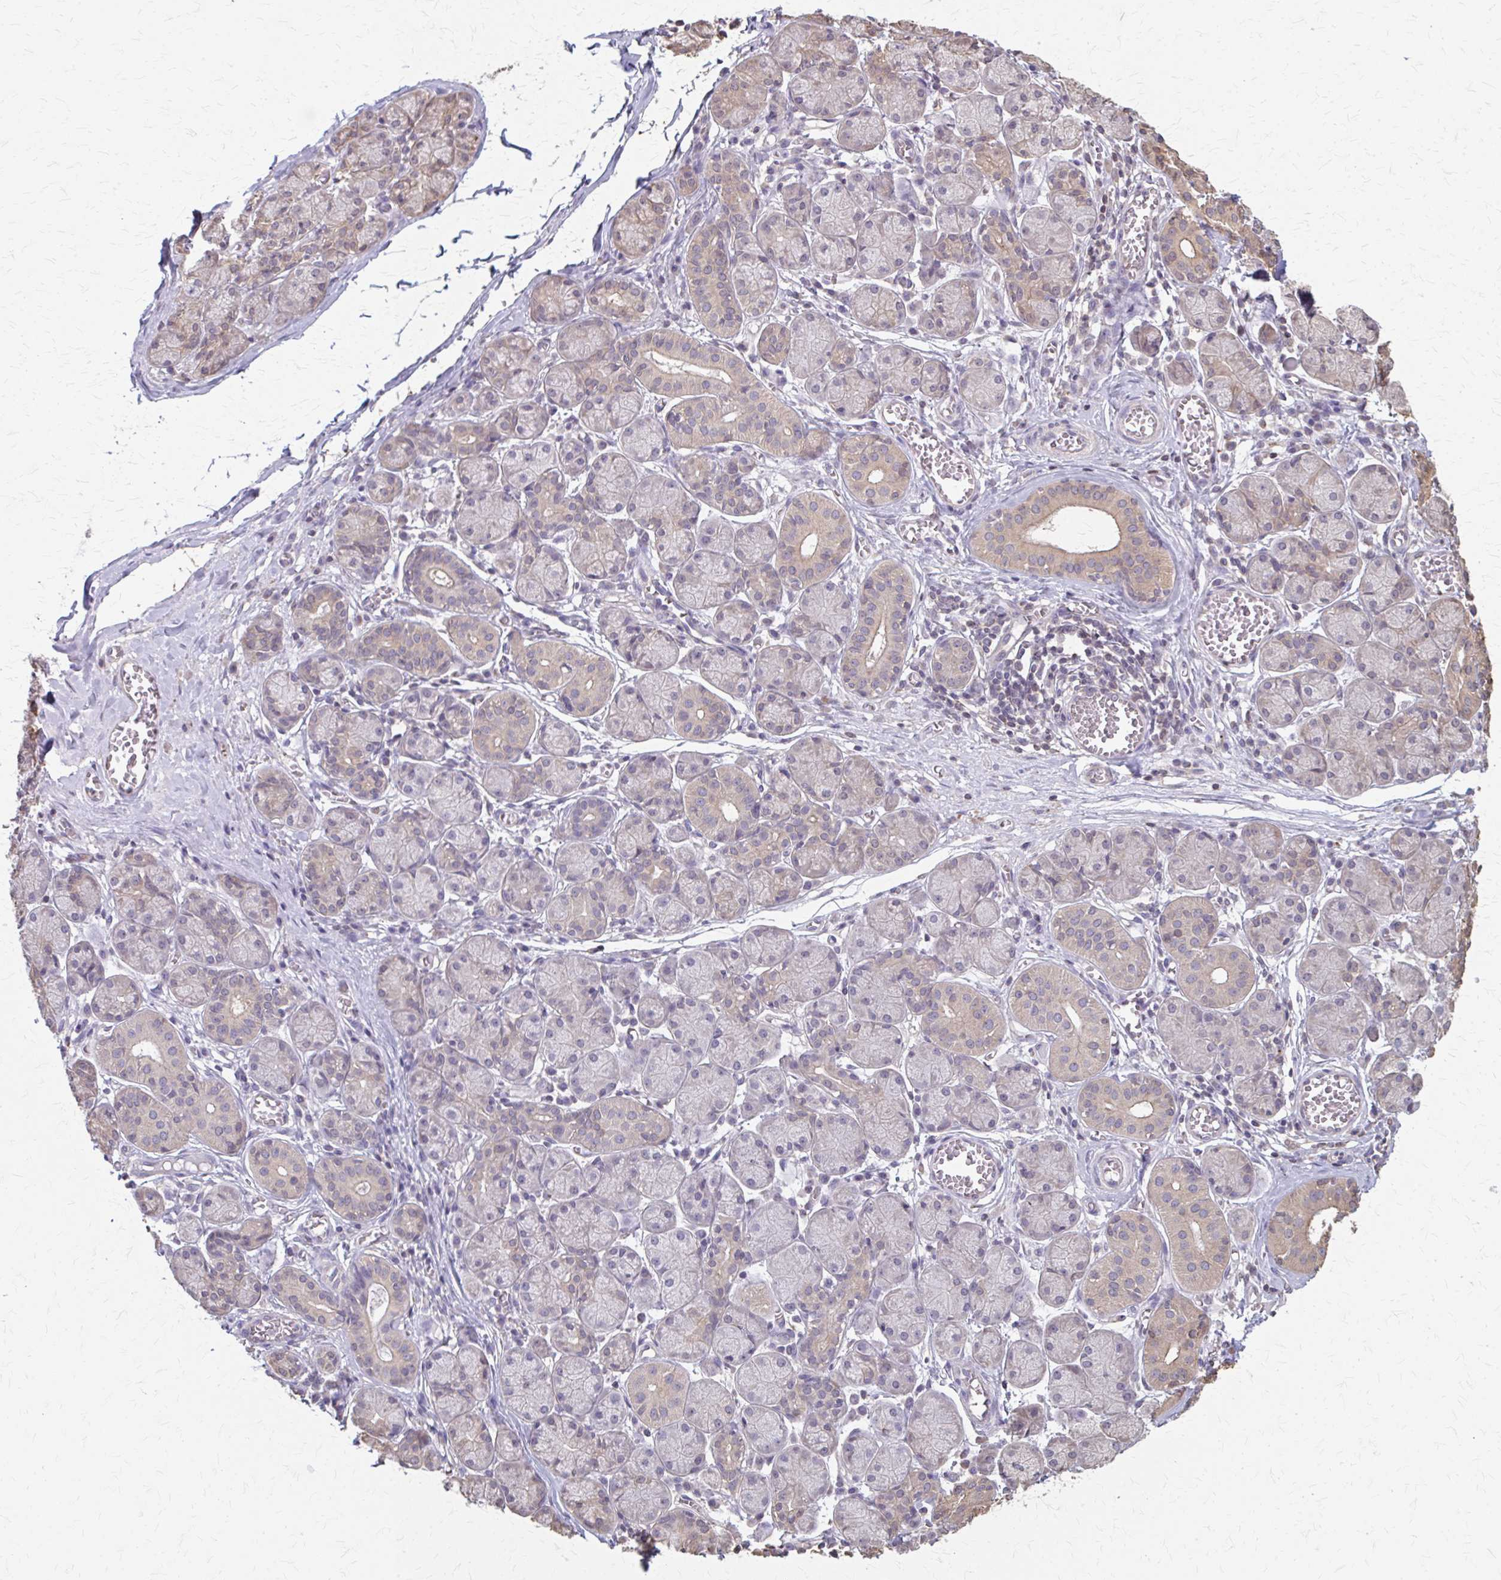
{"staining": {"intensity": "weak", "quantity": "25%-75%", "location": "cytoplasmic/membranous"}, "tissue": "salivary gland", "cell_type": "Glandular cells", "image_type": "normal", "snomed": [{"axis": "morphology", "description": "Normal tissue, NOS"}, {"axis": "topography", "description": "Salivary gland"}], "caption": "Weak cytoplasmic/membranous protein staining is identified in approximately 25%-75% of glandular cells in salivary gland.", "gene": "RABGAP1L", "patient": {"sex": "female", "age": 24}}